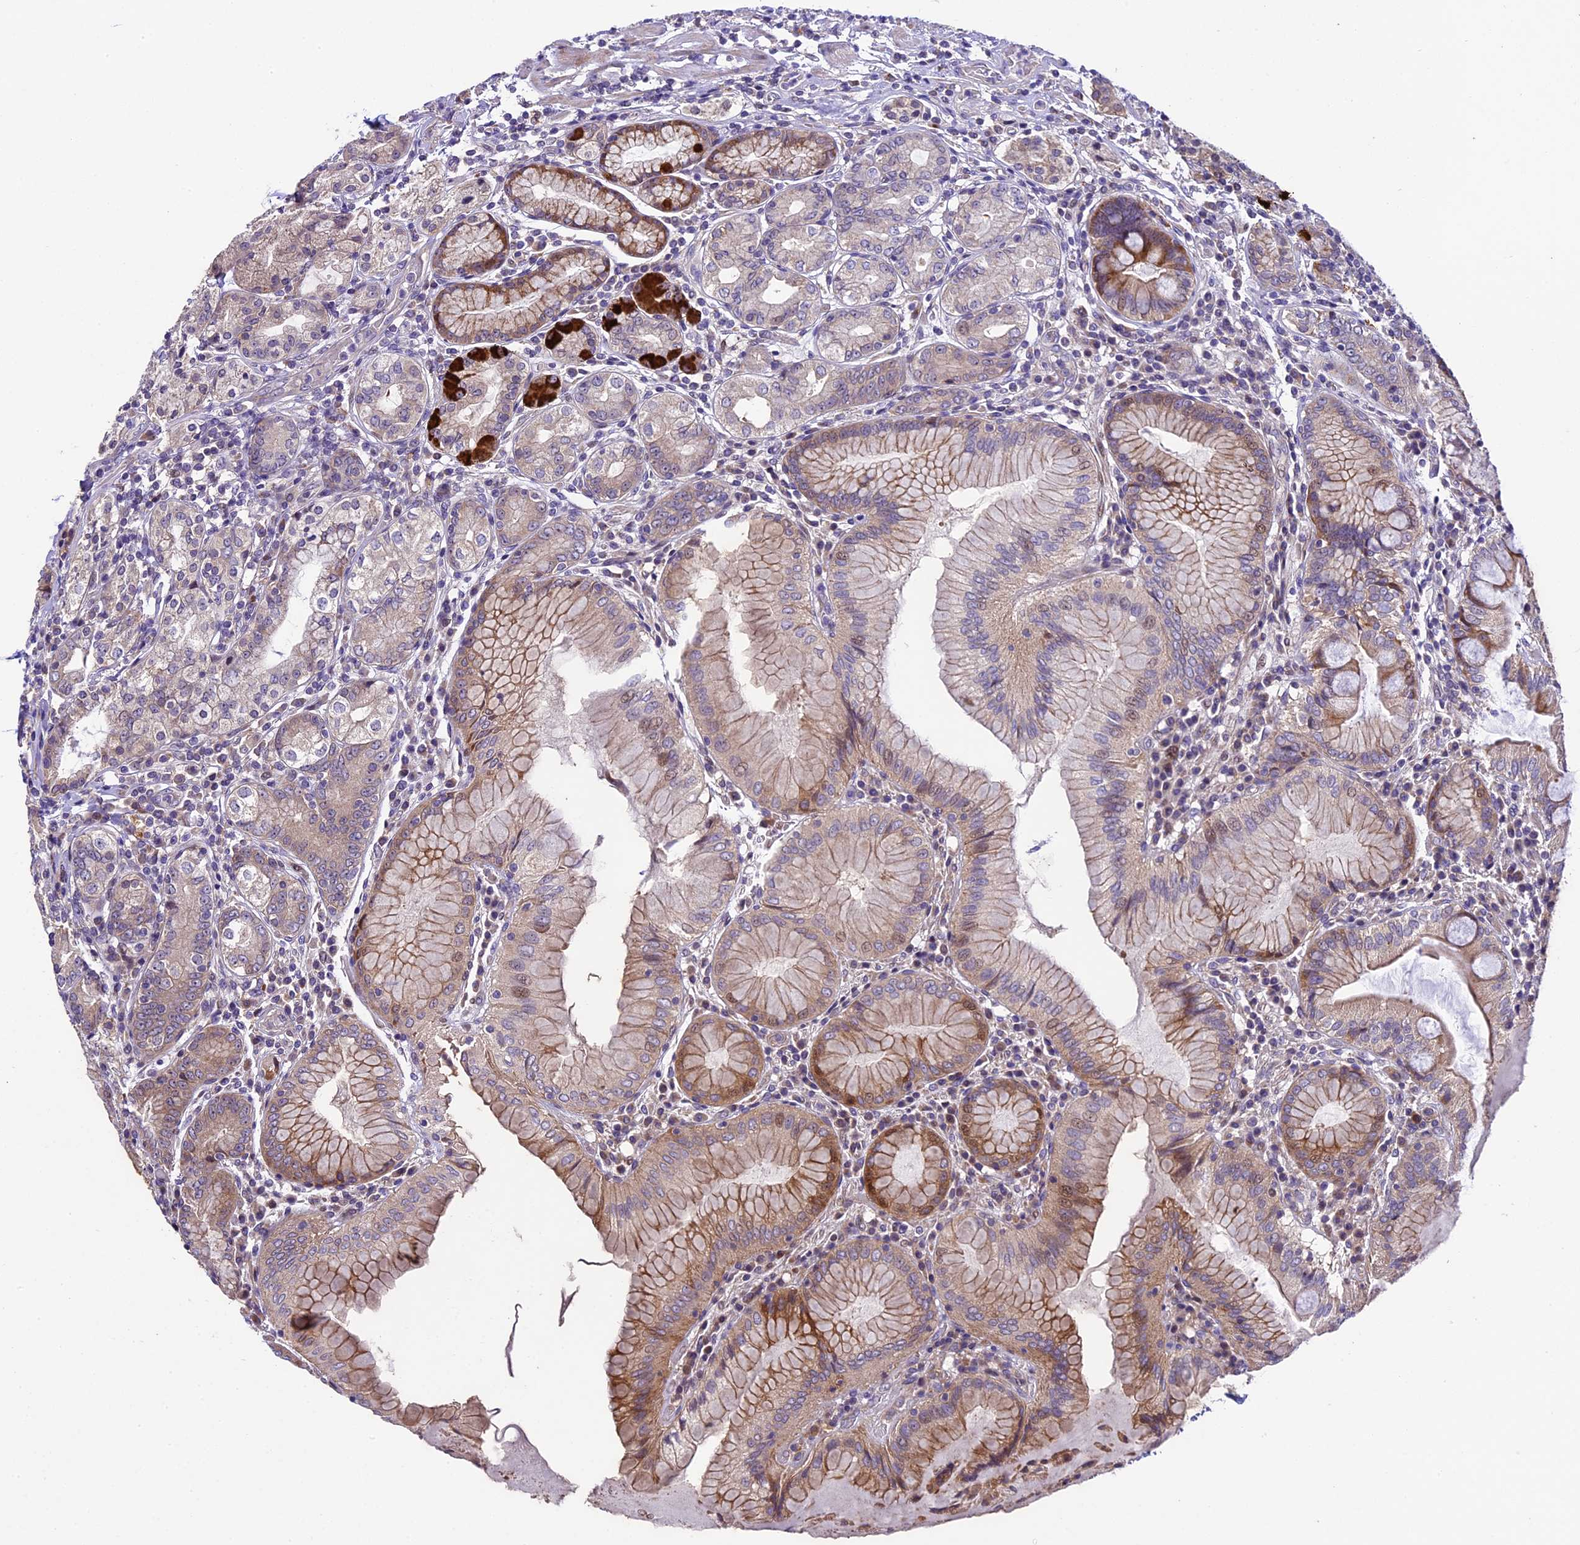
{"staining": {"intensity": "moderate", "quantity": "25%-75%", "location": "cytoplasmic/membranous"}, "tissue": "stomach", "cell_type": "Glandular cells", "image_type": "normal", "snomed": [{"axis": "morphology", "description": "Normal tissue, NOS"}, {"axis": "topography", "description": "Stomach, upper"}, {"axis": "topography", "description": "Stomach, lower"}], "caption": "Immunohistochemical staining of benign stomach exhibits moderate cytoplasmic/membranous protein positivity in approximately 25%-75% of glandular cells. (DAB = brown stain, brightfield microscopy at high magnification).", "gene": "SPIRE1", "patient": {"sex": "female", "age": 76}}